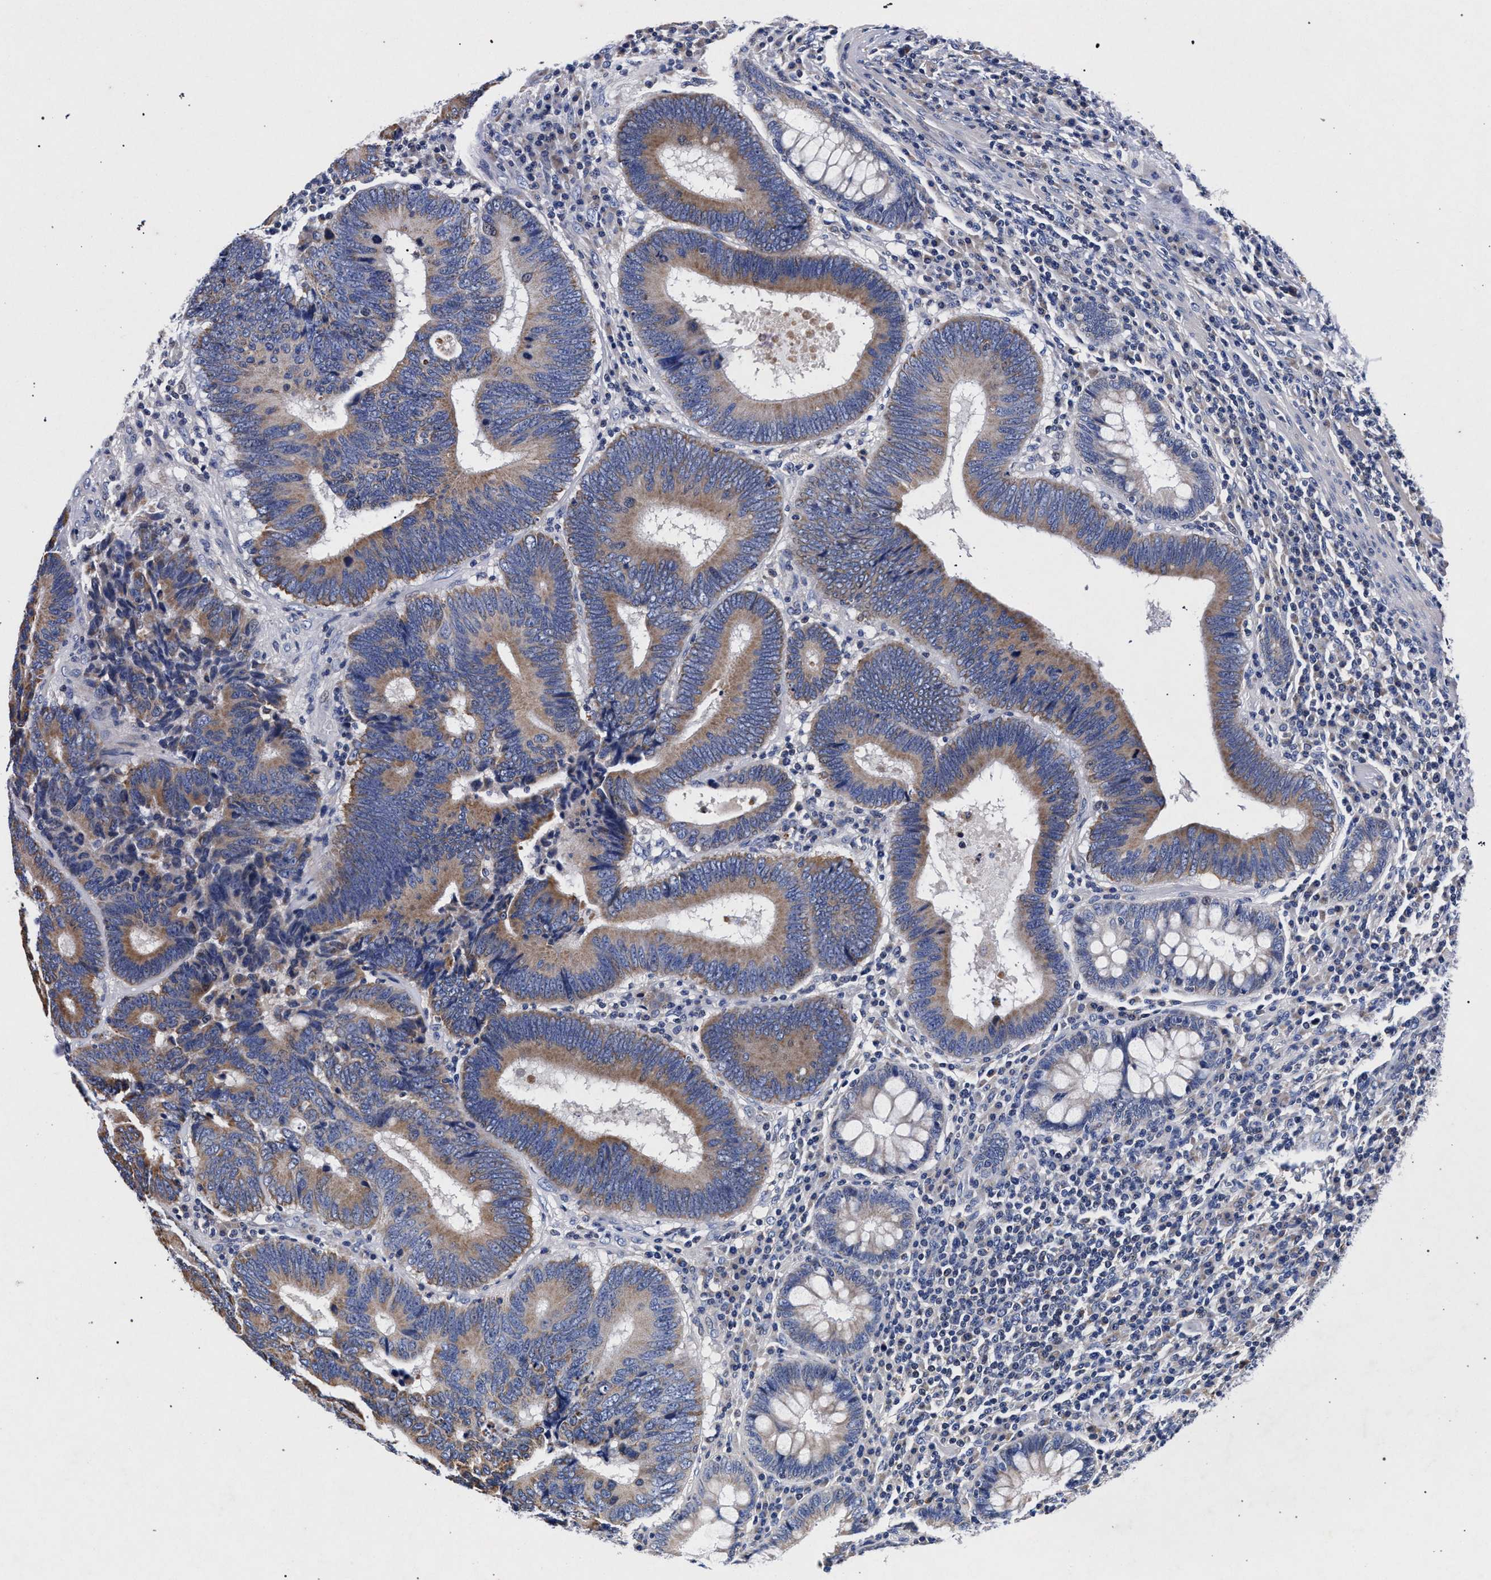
{"staining": {"intensity": "moderate", "quantity": ">75%", "location": "cytoplasmic/membranous"}, "tissue": "colorectal cancer", "cell_type": "Tumor cells", "image_type": "cancer", "snomed": [{"axis": "morphology", "description": "Adenocarcinoma, NOS"}, {"axis": "topography", "description": "Colon"}], "caption": "Immunohistochemical staining of human adenocarcinoma (colorectal) demonstrates medium levels of moderate cytoplasmic/membranous expression in about >75% of tumor cells.", "gene": "HSD17B14", "patient": {"sex": "female", "age": 78}}